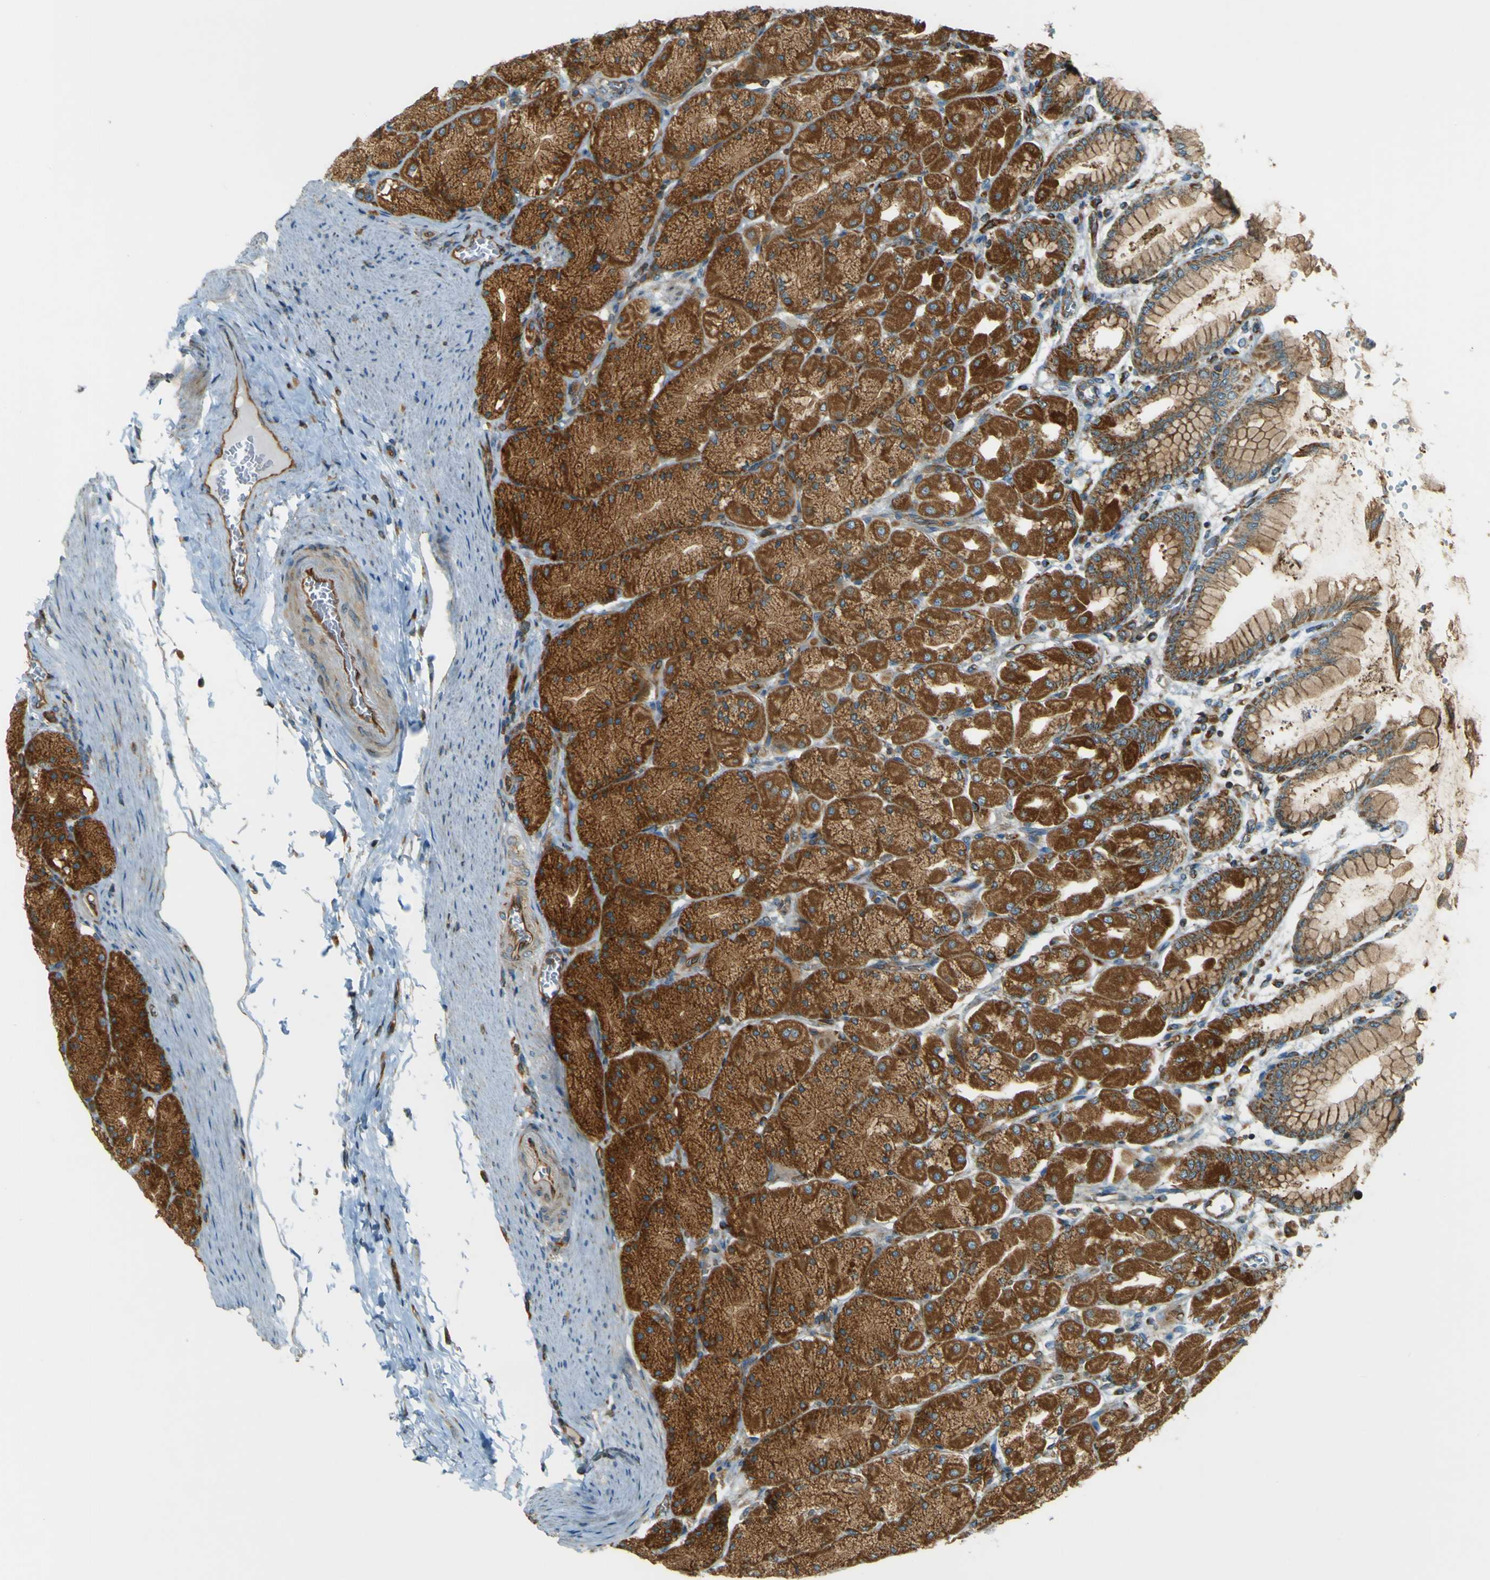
{"staining": {"intensity": "strong", "quantity": ">75%", "location": "cytoplasmic/membranous"}, "tissue": "stomach", "cell_type": "Glandular cells", "image_type": "normal", "snomed": [{"axis": "morphology", "description": "Normal tissue, NOS"}, {"axis": "topography", "description": "Stomach, upper"}], "caption": "Immunohistochemistry photomicrograph of unremarkable stomach: stomach stained using immunohistochemistry shows high levels of strong protein expression localized specifically in the cytoplasmic/membranous of glandular cells, appearing as a cytoplasmic/membranous brown color.", "gene": "DNAJC5", "patient": {"sex": "female", "age": 56}}